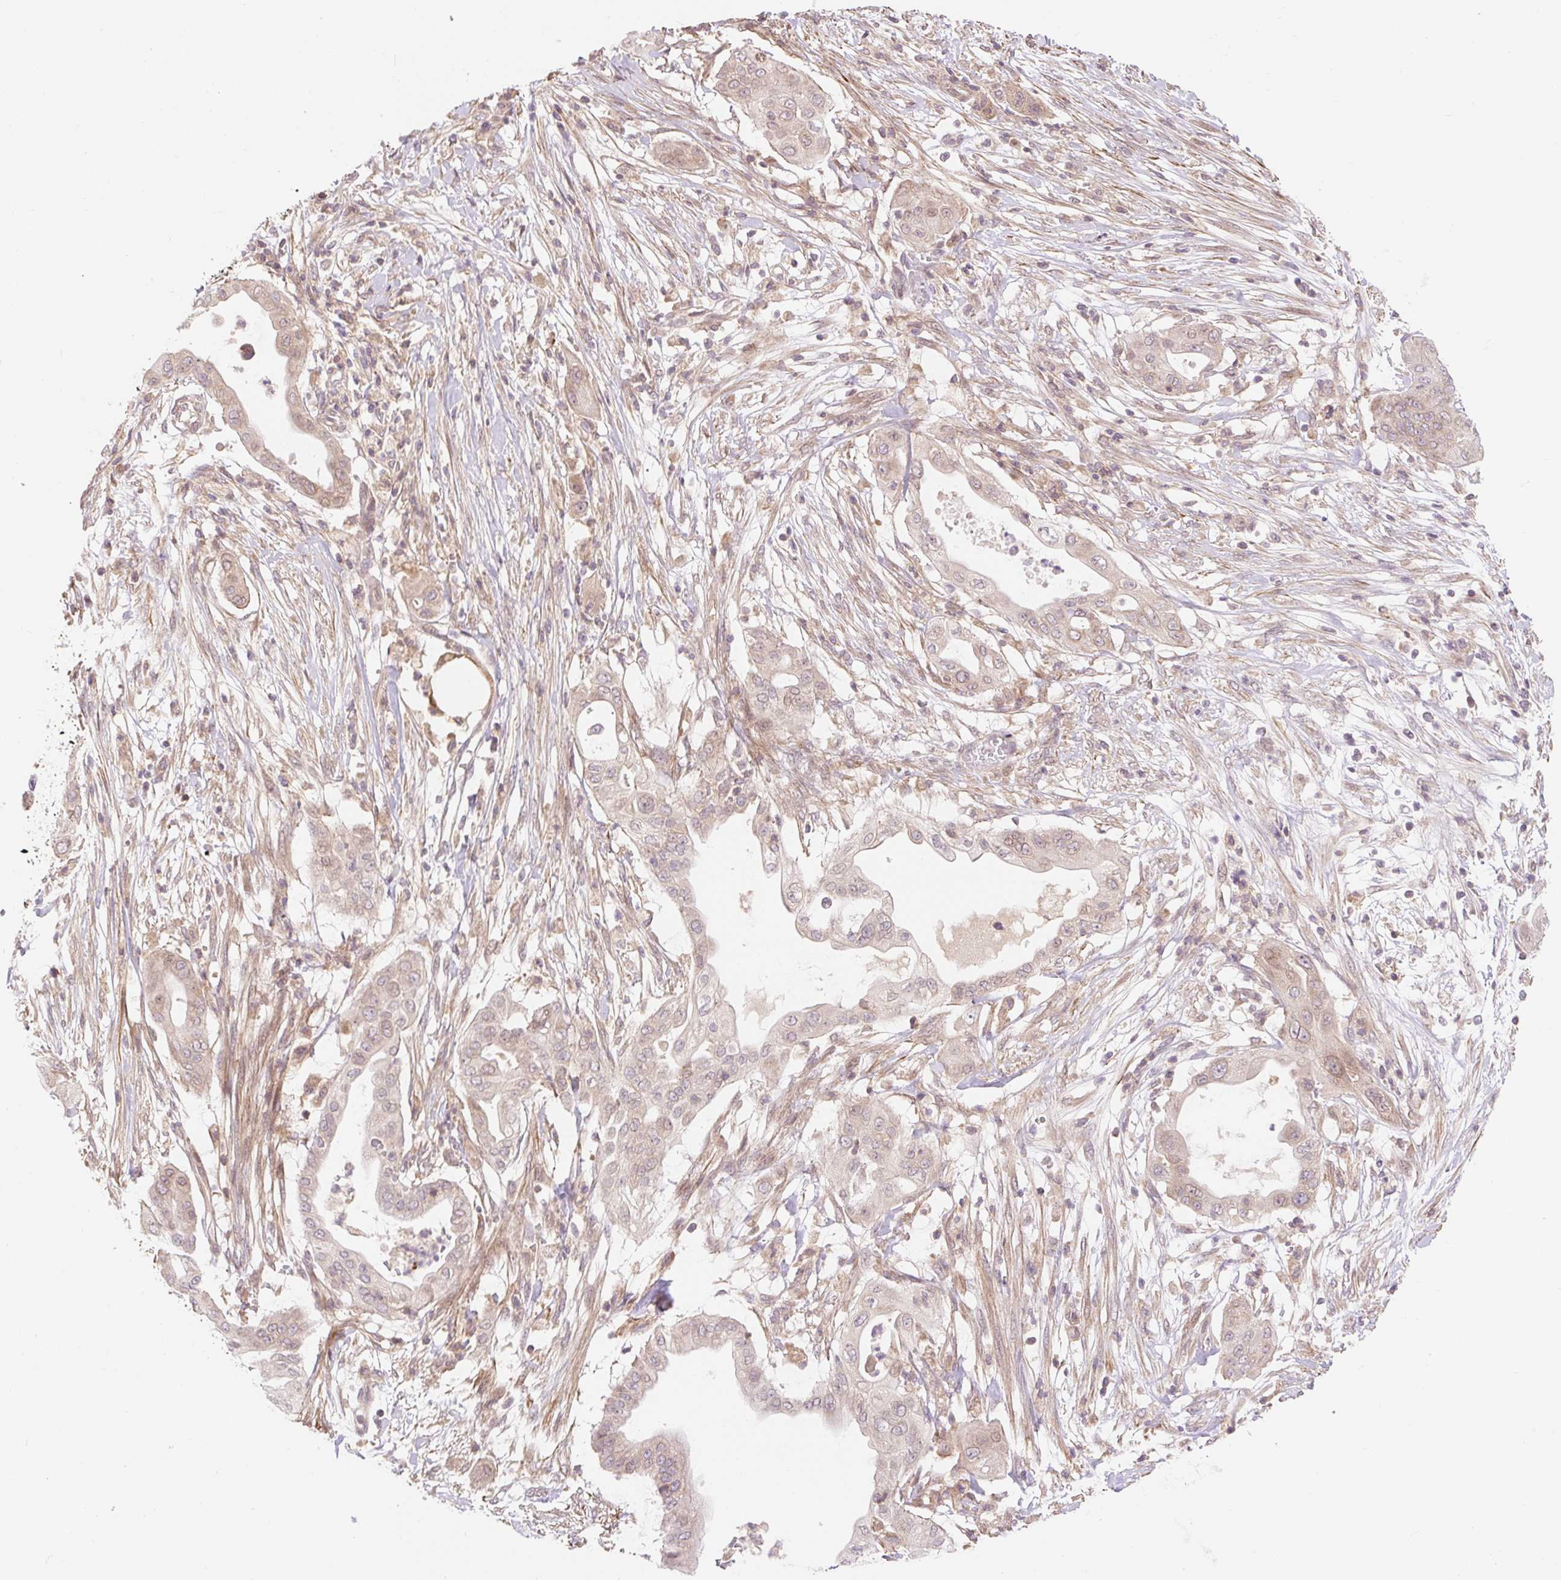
{"staining": {"intensity": "weak", "quantity": ">75%", "location": "cytoplasmic/membranous,nuclear"}, "tissue": "pancreatic cancer", "cell_type": "Tumor cells", "image_type": "cancer", "snomed": [{"axis": "morphology", "description": "Adenocarcinoma, NOS"}, {"axis": "topography", "description": "Pancreas"}], "caption": "Immunohistochemistry (IHC) of pancreatic cancer (adenocarcinoma) reveals low levels of weak cytoplasmic/membranous and nuclear expression in about >75% of tumor cells. (Brightfield microscopy of DAB IHC at high magnification).", "gene": "EMC10", "patient": {"sex": "male", "age": 68}}